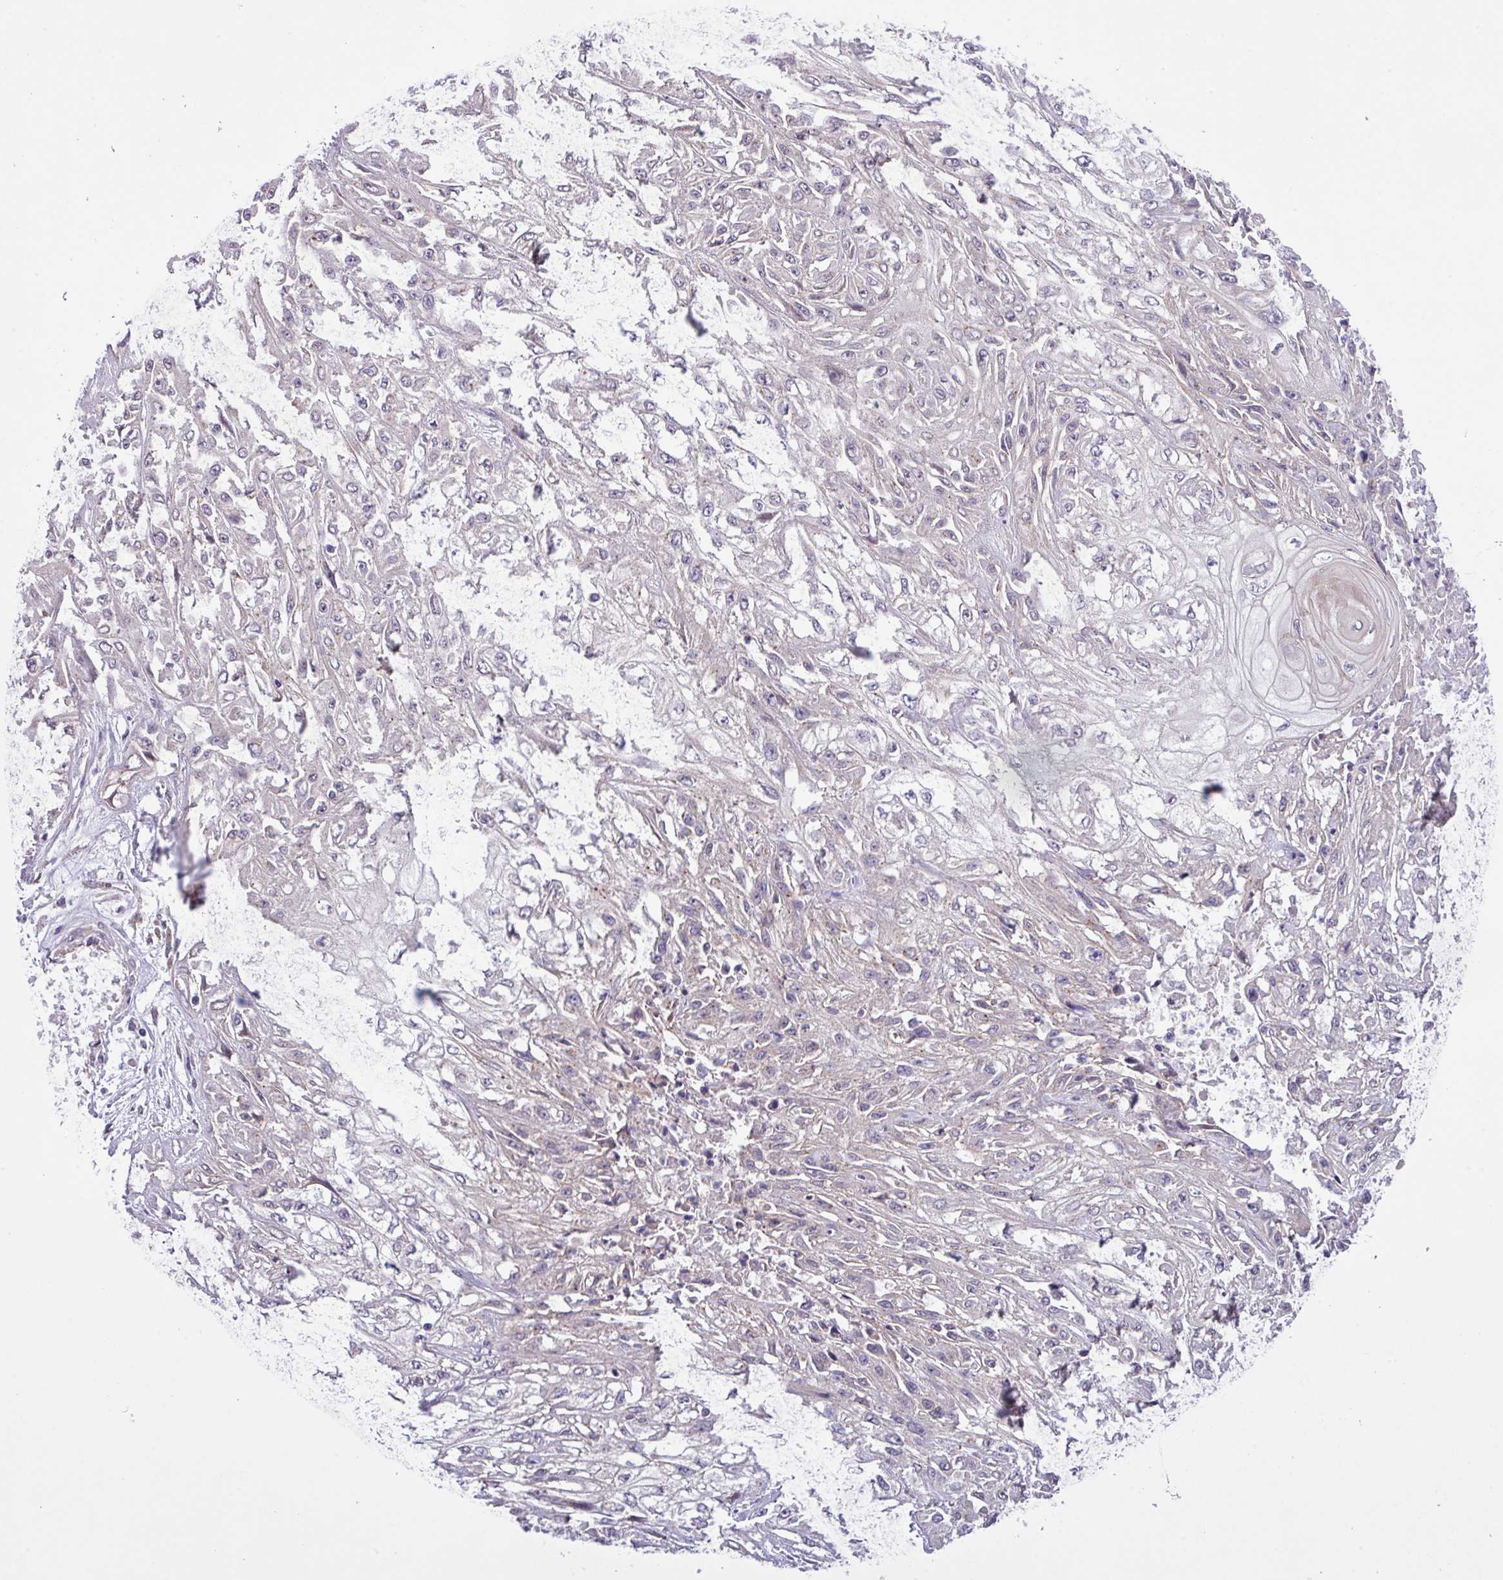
{"staining": {"intensity": "negative", "quantity": "none", "location": "none"}, "tissue": "skin cancer", "cell_type": "Tumor cells", "image_type": "cancer", "snomed": [{"axis": "morphology", "description": "Squamous cell carcinoma, NOS"}, {"axis": "morphology", "description": "Squamous cell carcinoma, metastatic, NOS"}, {"axis": "topography", "description": "Skin"}, {"axis": "topography", "description": "Lymph node"}], "caption": "Image shows no significant protein positivity in tumor cells of skin cancer (metastatic squamous cell carcinoma).", "gene": "SPINK8", "patient": {"sex": "male", "age": 75}}